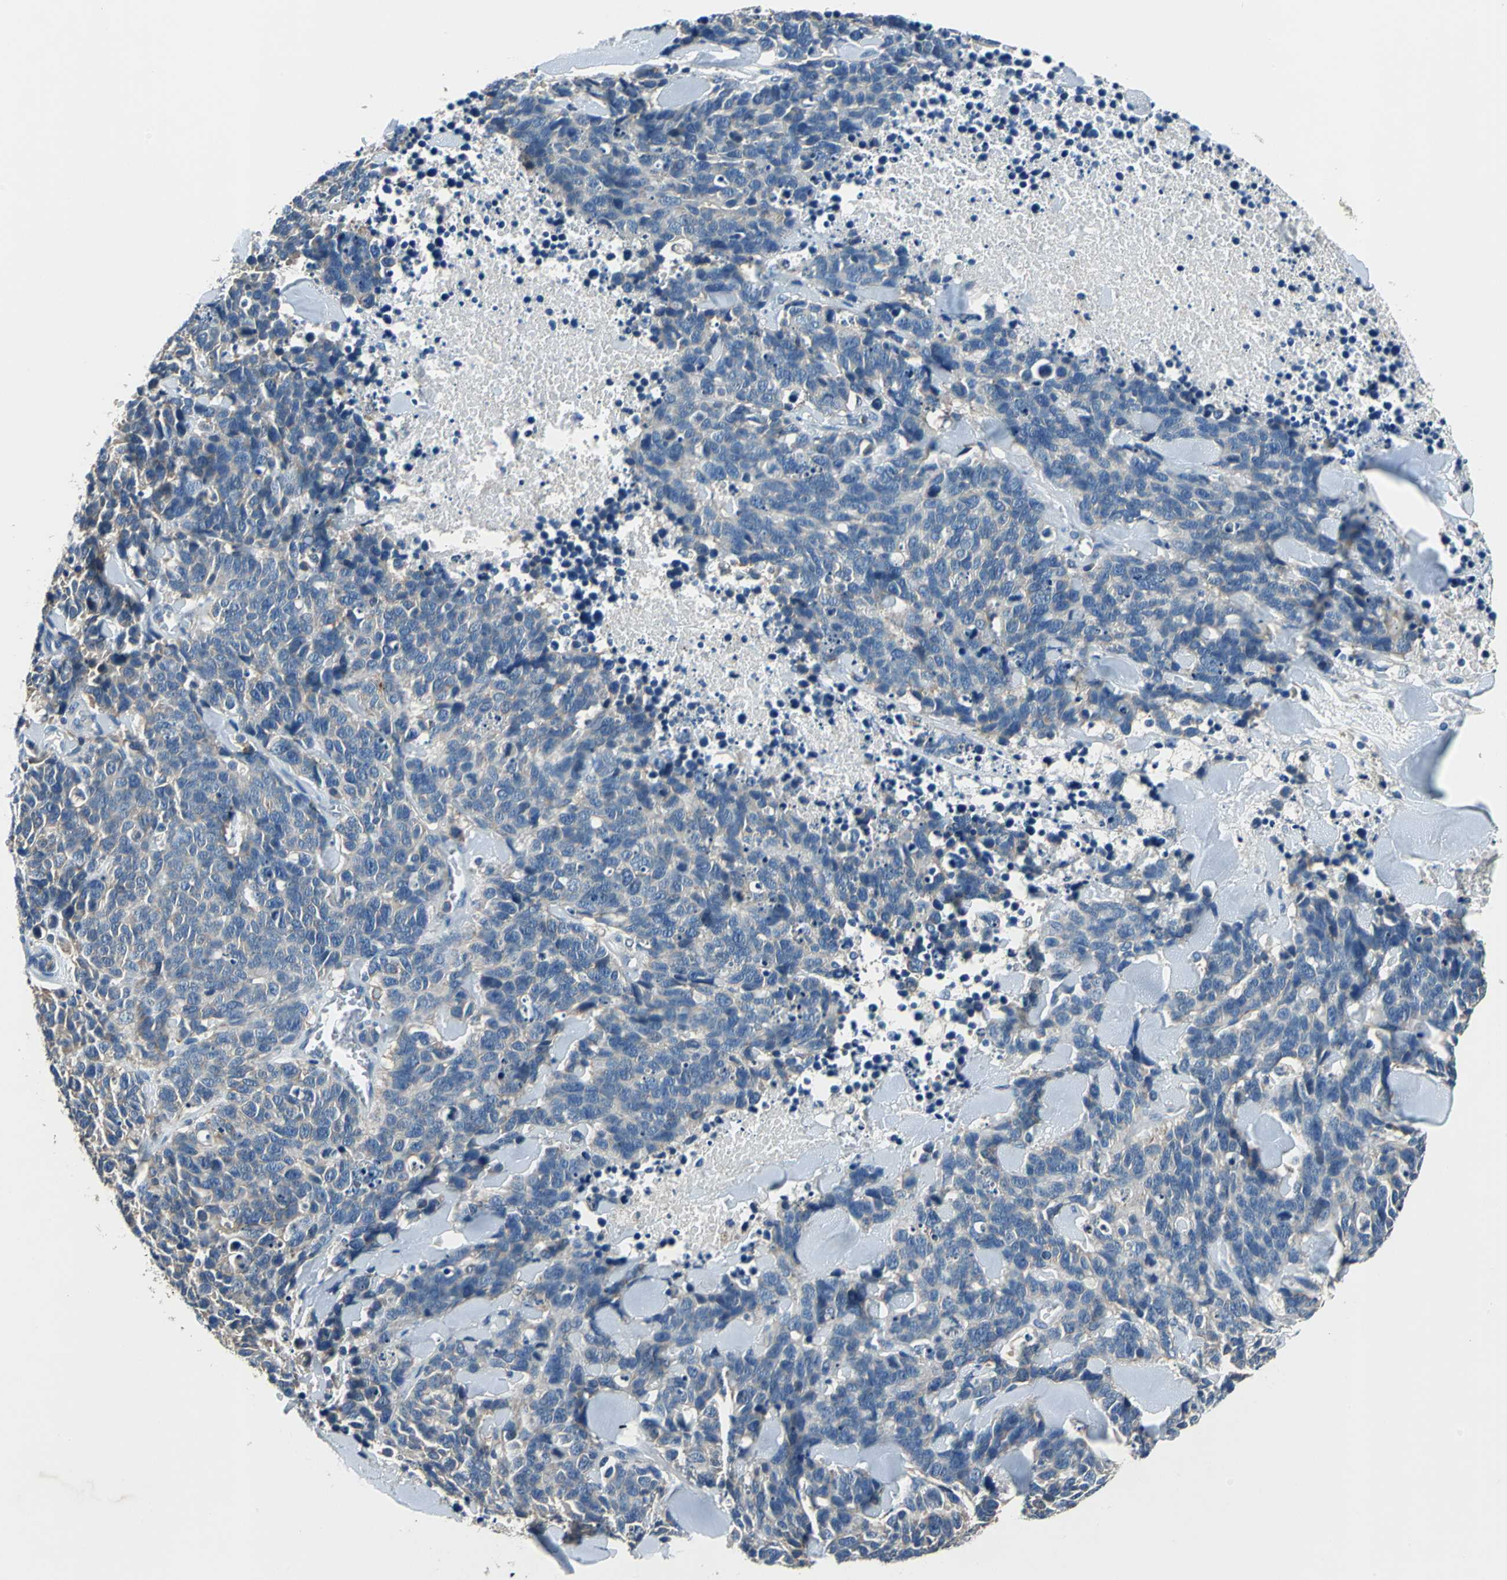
{"staining": {"intensity": "weak", "quantity": "<25%", "location": "cytoplasmic/membranous"}, "tissue": "lung cancer", "cell_type": "Tumor cells", "image_type": "cancer", "snomed": [{"axis": "morphology", "description": "Neoplasm, malignant, NOS"}, {"axis": "topography", "description": "Lung"}], "caption": "Lung cancer was stained to show a protein in brown. There is no significant expression in tumor cells. (IHC, brightfield microscopy, high magnification).", "gene": "PRKCA", "patient": {"sex": "female", "age": 58}}